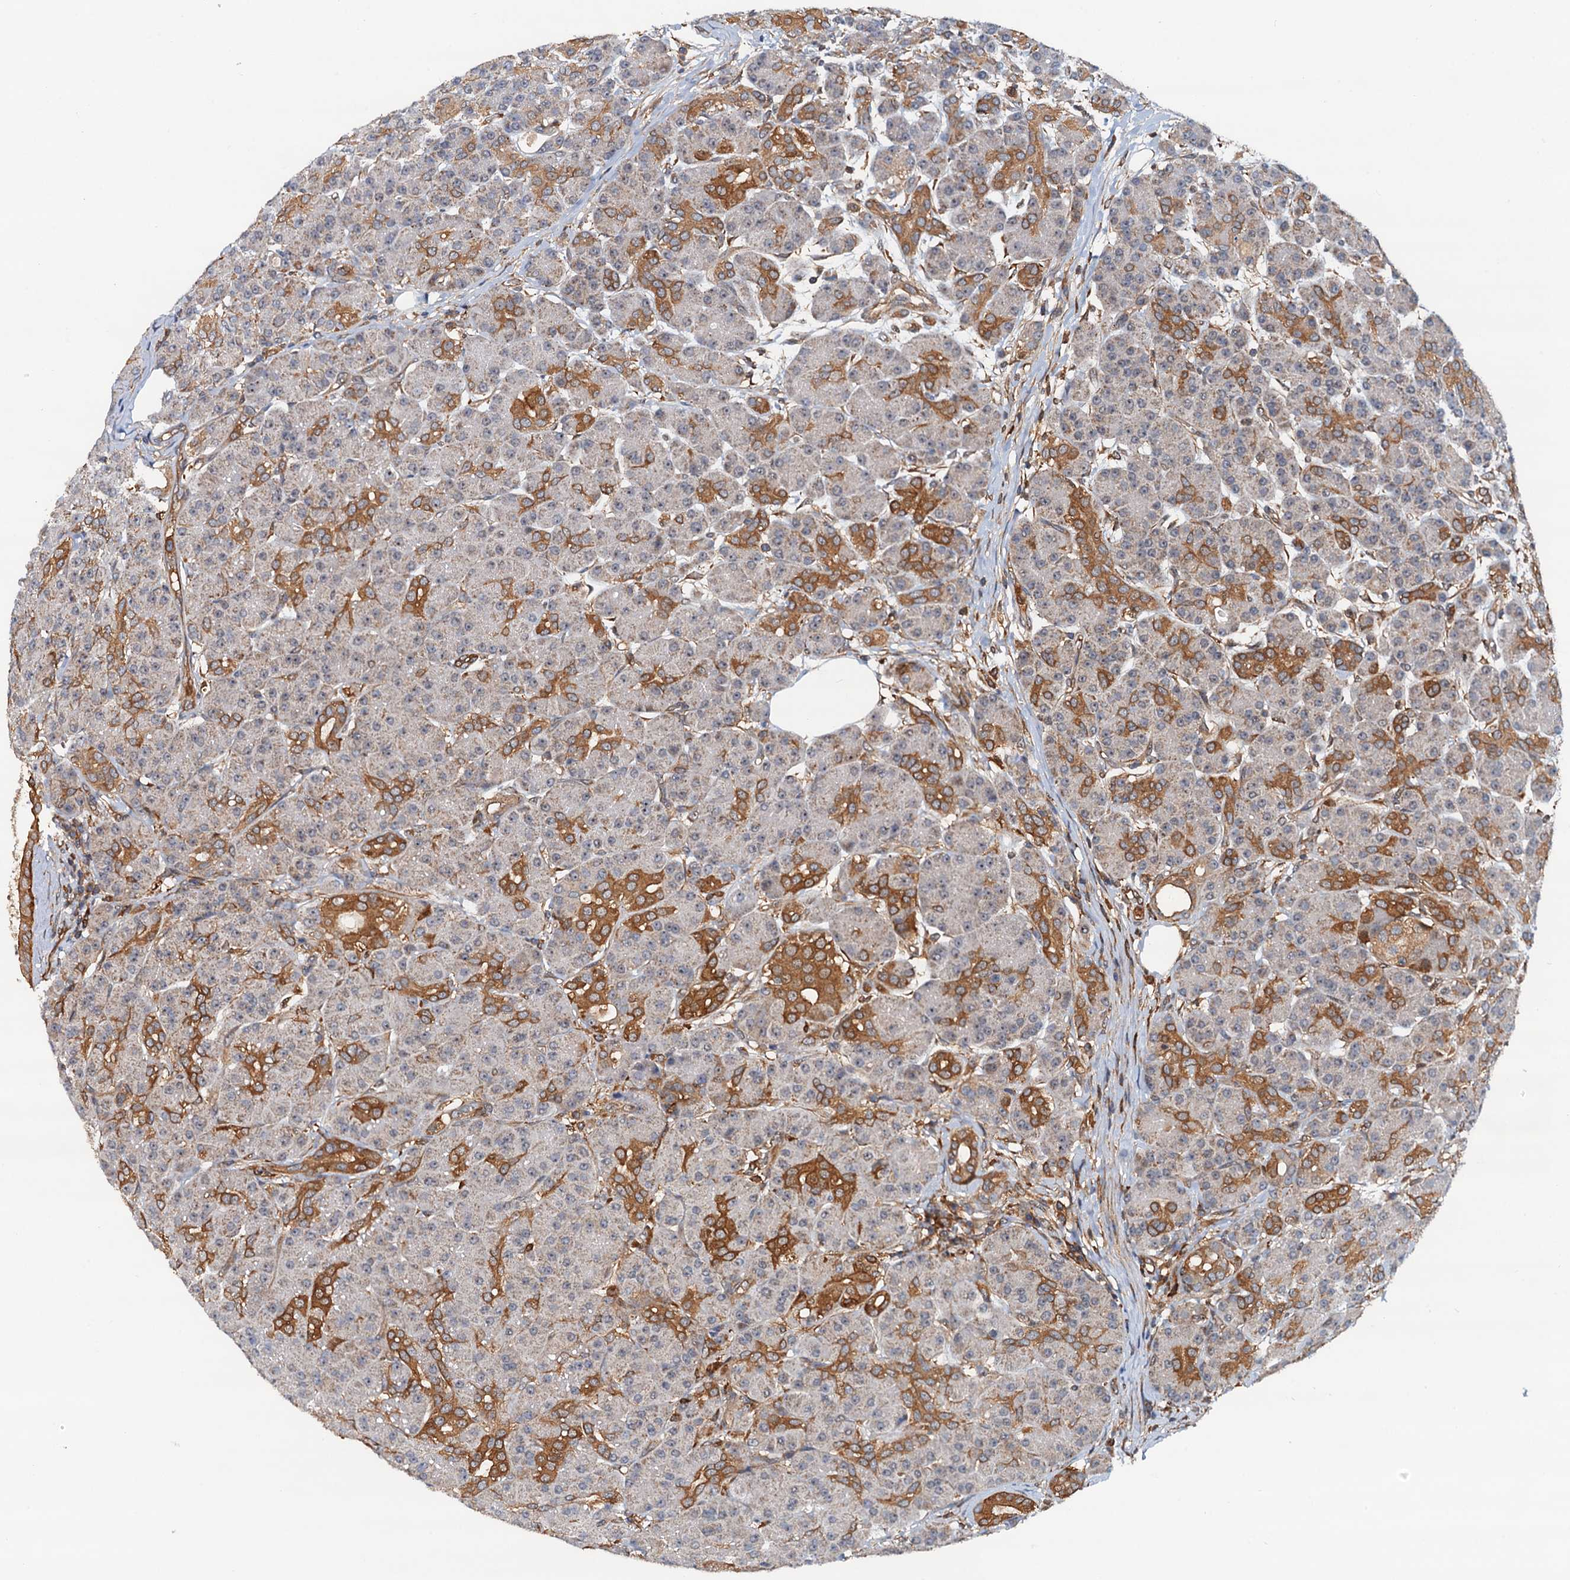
{"staining": {"intensity": "strong", "quantity": "25%-75%", "location": "cytoplasmic/membranous"}, "tissue": "pancreas", "cell_type": "Exocrine glandular cells", "image_type": "normal", "snomed": [{"axis": "morphology", "description": "Normal tissue, NOS"}, {"axis": "topography", "description": "Pancreas"}], "caption": "Protein expression analysis of normal pancreas displays strong cytoplasmic/membranous staining in approximately 25%-75% of exocrine glandular cells.", "gene": "USP6NL", "patient": {"sex": "male", "age": 63}}